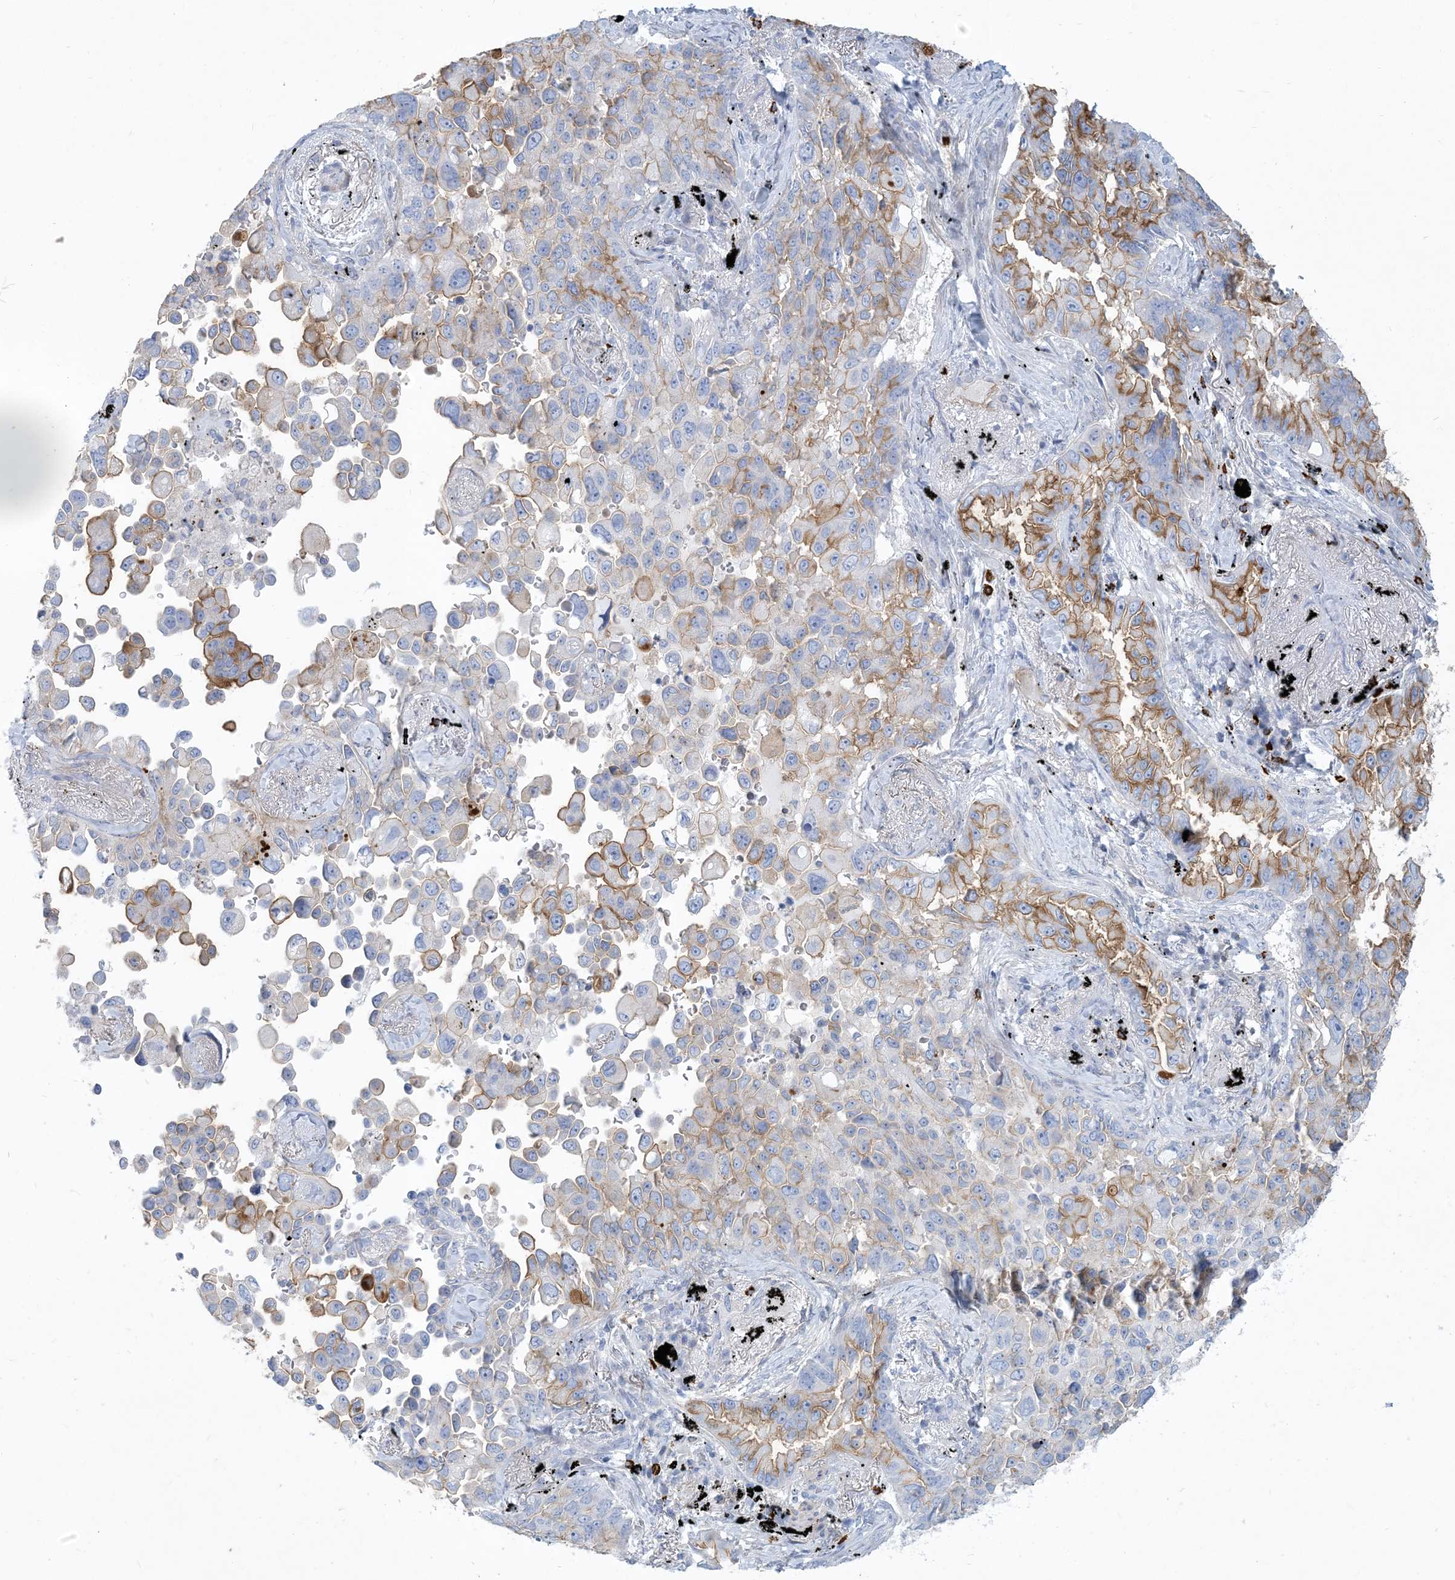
{"staining": {"intensity": "moderate", "quantity": "25%-75%", "location": "cytoplasmic/membranous"}, "tissue": "lung cancer", "cell_type": "Tumor cells", "image_type": "cancer", "snomed": [{"axis": "morphology", "description": "Adenocarcinoma, NOS"}, {"axis": "topography", "description": "Lung"}], "caption": "High-power microscopy captured an immunohistochemistry histopathology image of lung cancer (adenocarcinoma), revealing moderate cytoplasmic/membranous staining in about 25%-75% of tumor cells.", "gene": "MOXD1", "patient": {"sex": "female", "age": 67}}